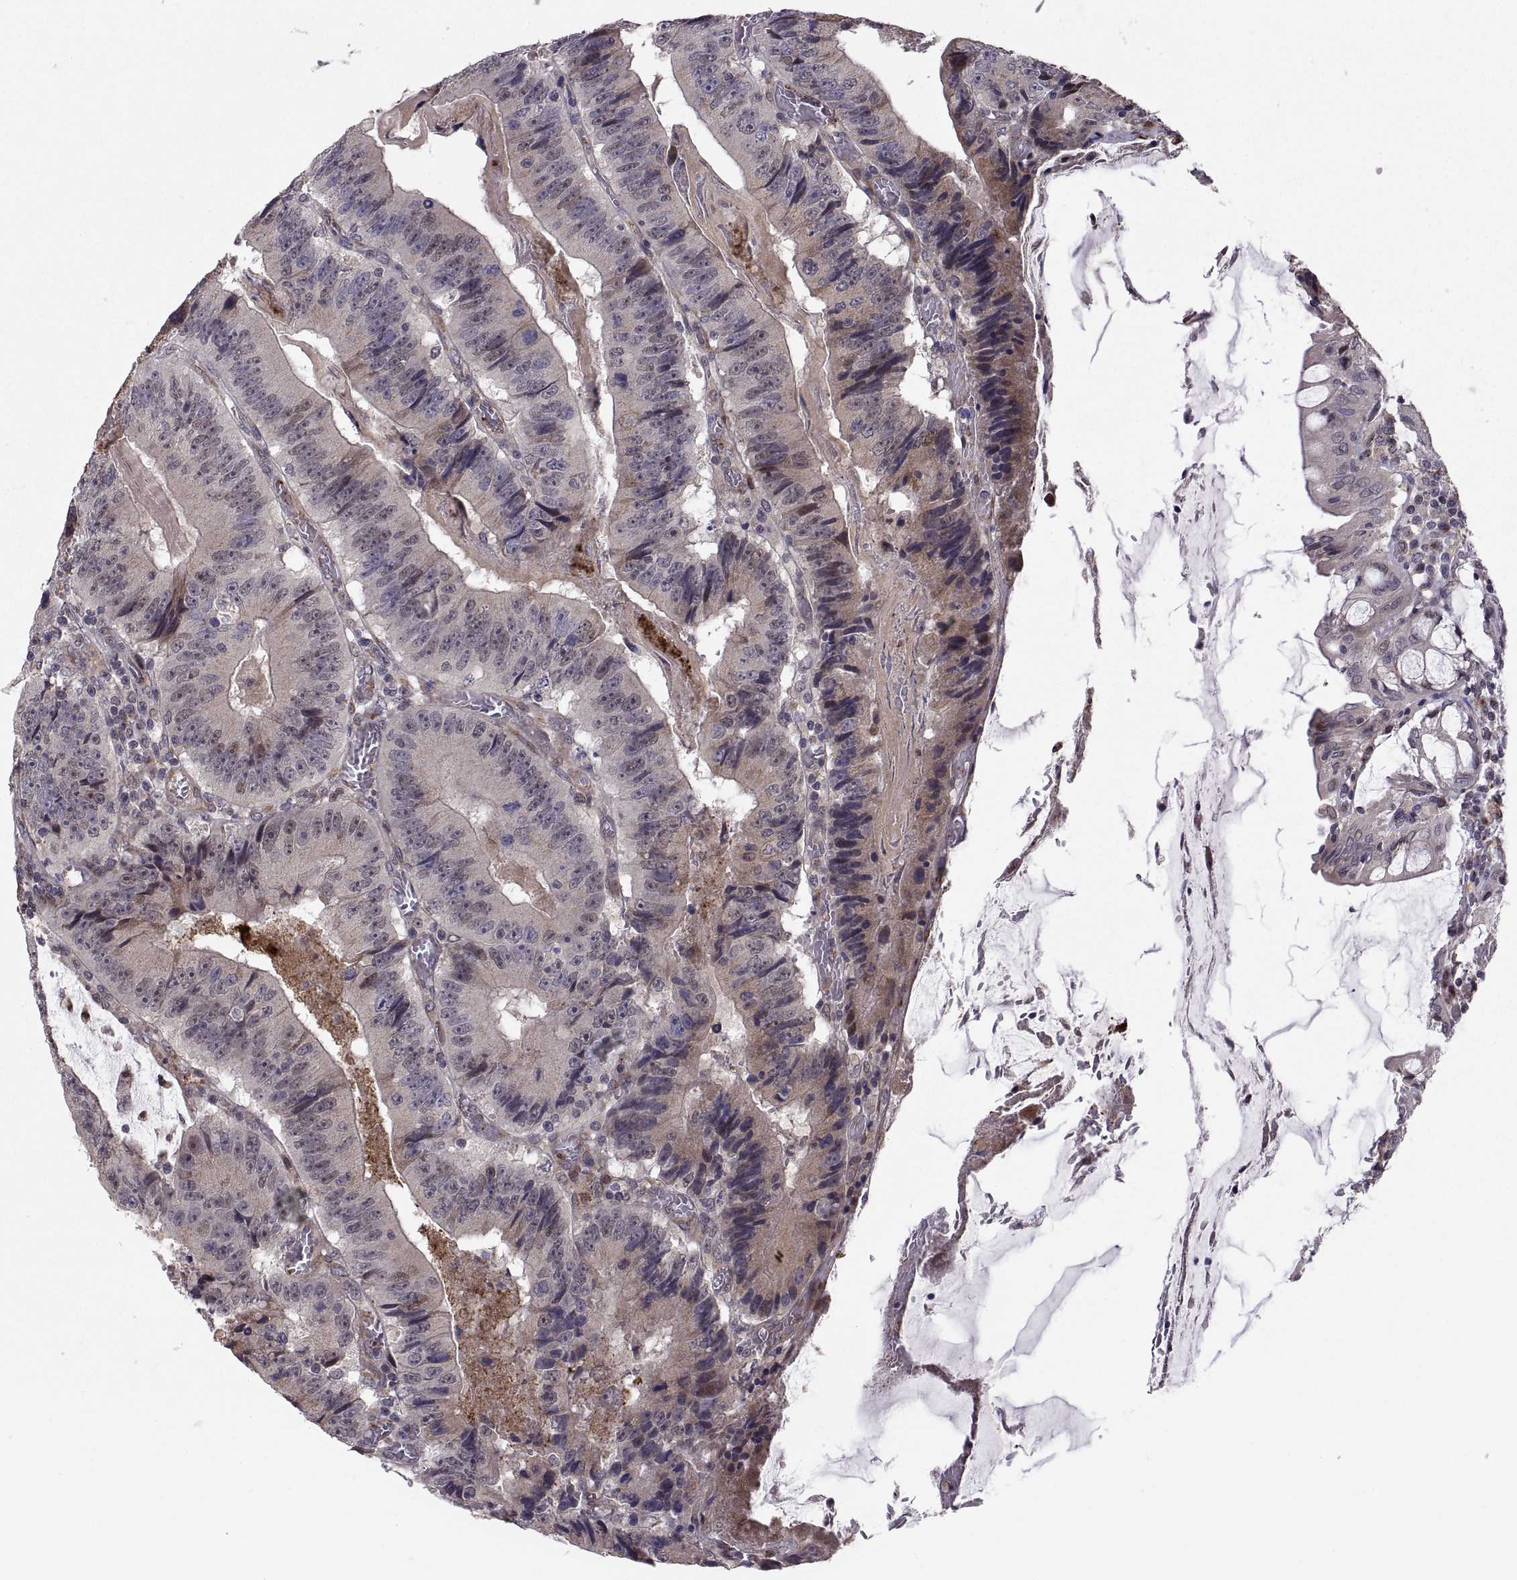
{"staining": {"intensity": "weak", "quantity": "<25%", "location": "cytoplasmic/membranous"}, "tissue": "colorectal cancer", "cell_type": "Tumor cells", "image_type": "cancer", "snomed": [{"axis": "morphology", "description": "Adenocarcinoma, NOS"}, {"axis": "topography", "description": "Colon"}], "caption": "Human colorectal cancer stained for a protein using immunohistochemistry reveals no staining in tumor cells.", "gene": "TESC", "patient": {"sex": "female", "age": 86}}